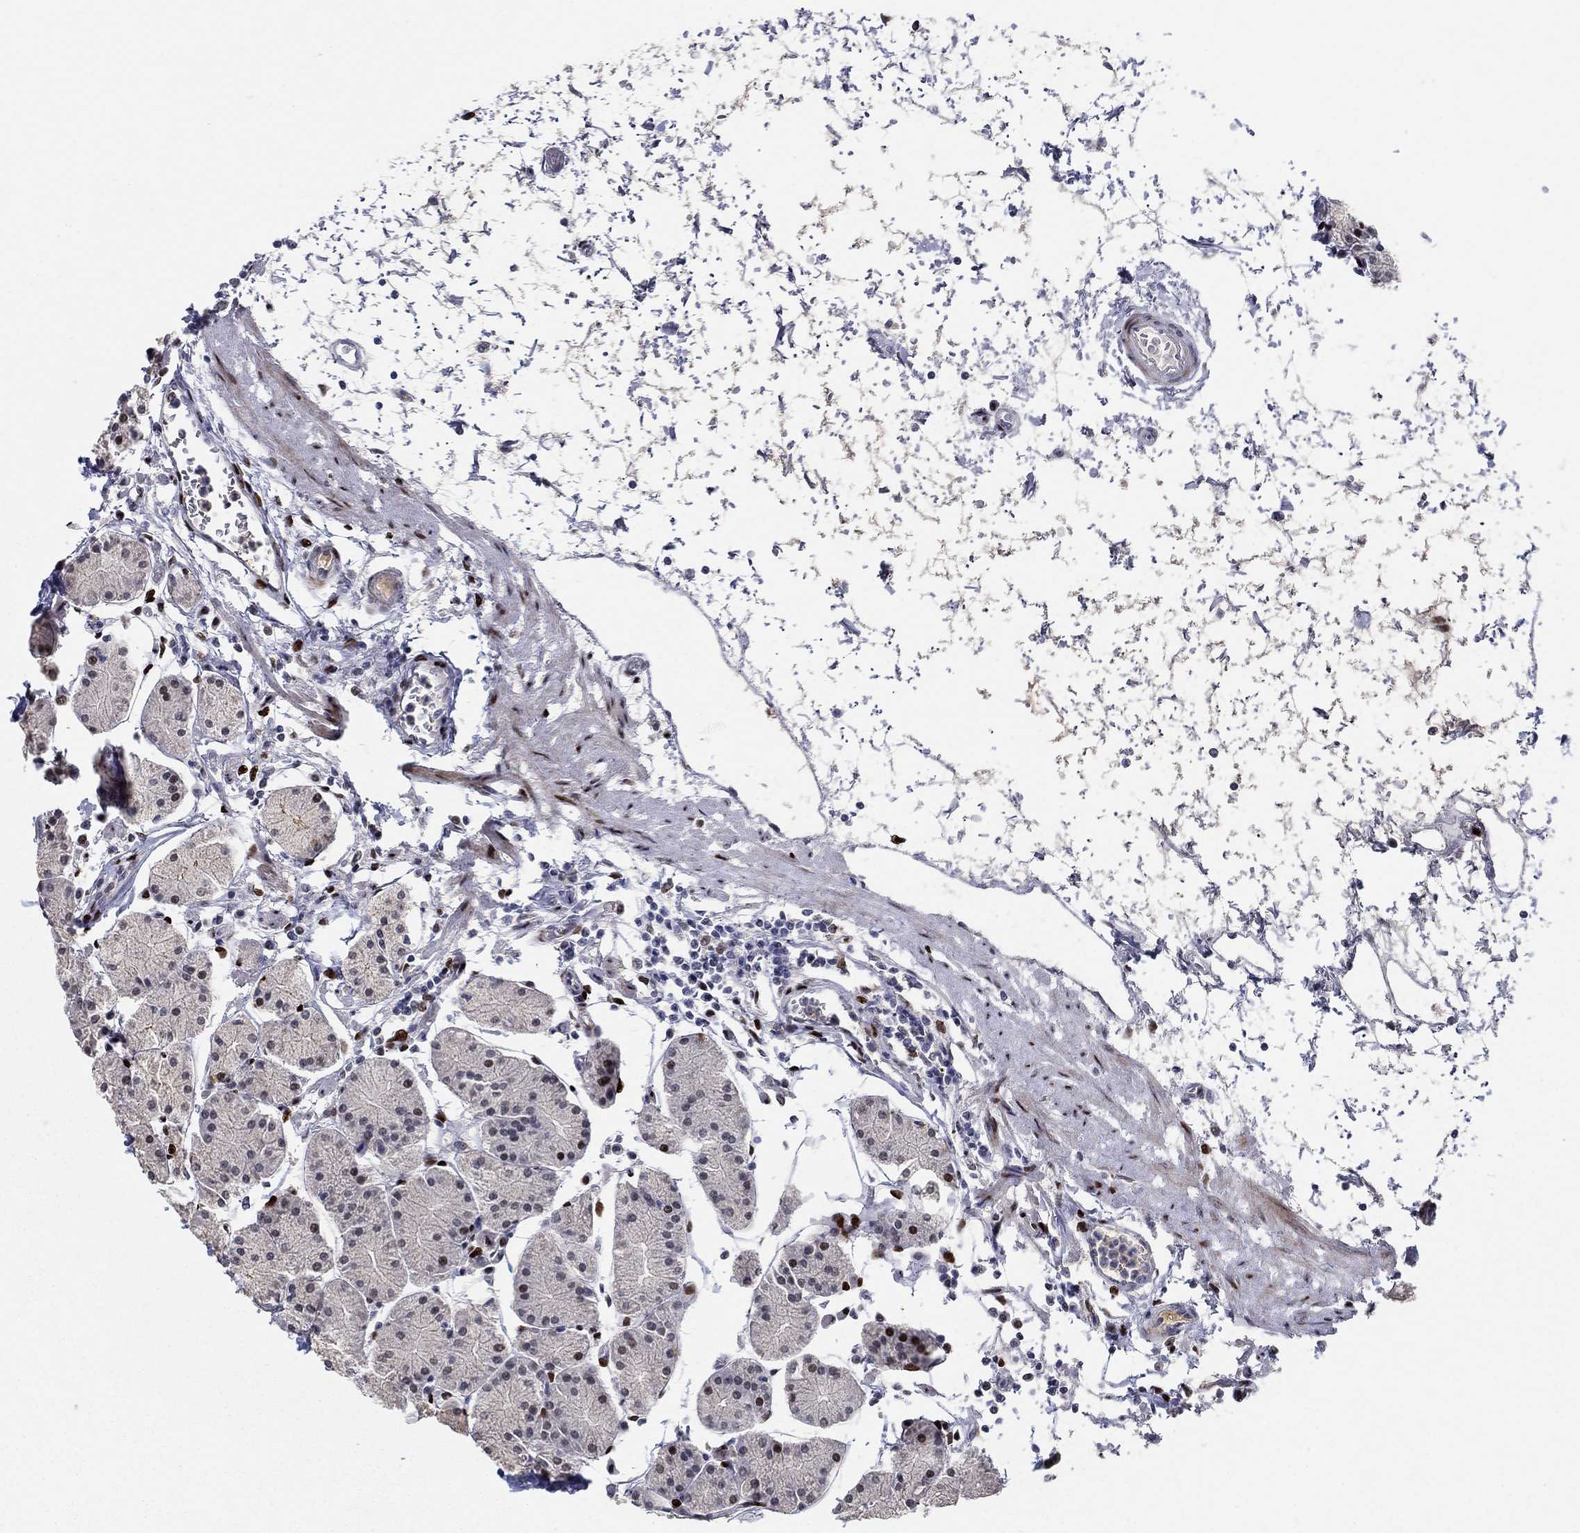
{"staining": {"intensity": "strong", "quantity": "<25%", "location": "cytoplasmic/membranous,nuclear"}, "tissue": "stomach", "cell_type": "Glandular cells", "image_type": "normal", "snomed": [{"axis": "morphology", "description": "Normal tissue, NOS"}, {"axis": "topography", "description": "Stomach"}], "caption": "This histopathology image reveals IHC staining of unremarkable human stomach, with medium strong cytoplasmic/membranous,nuclear positivity in approximately <25% of glandular cells.", "gene": "RAPGEF5", "patient": {"sex": "male", "age": 54}}